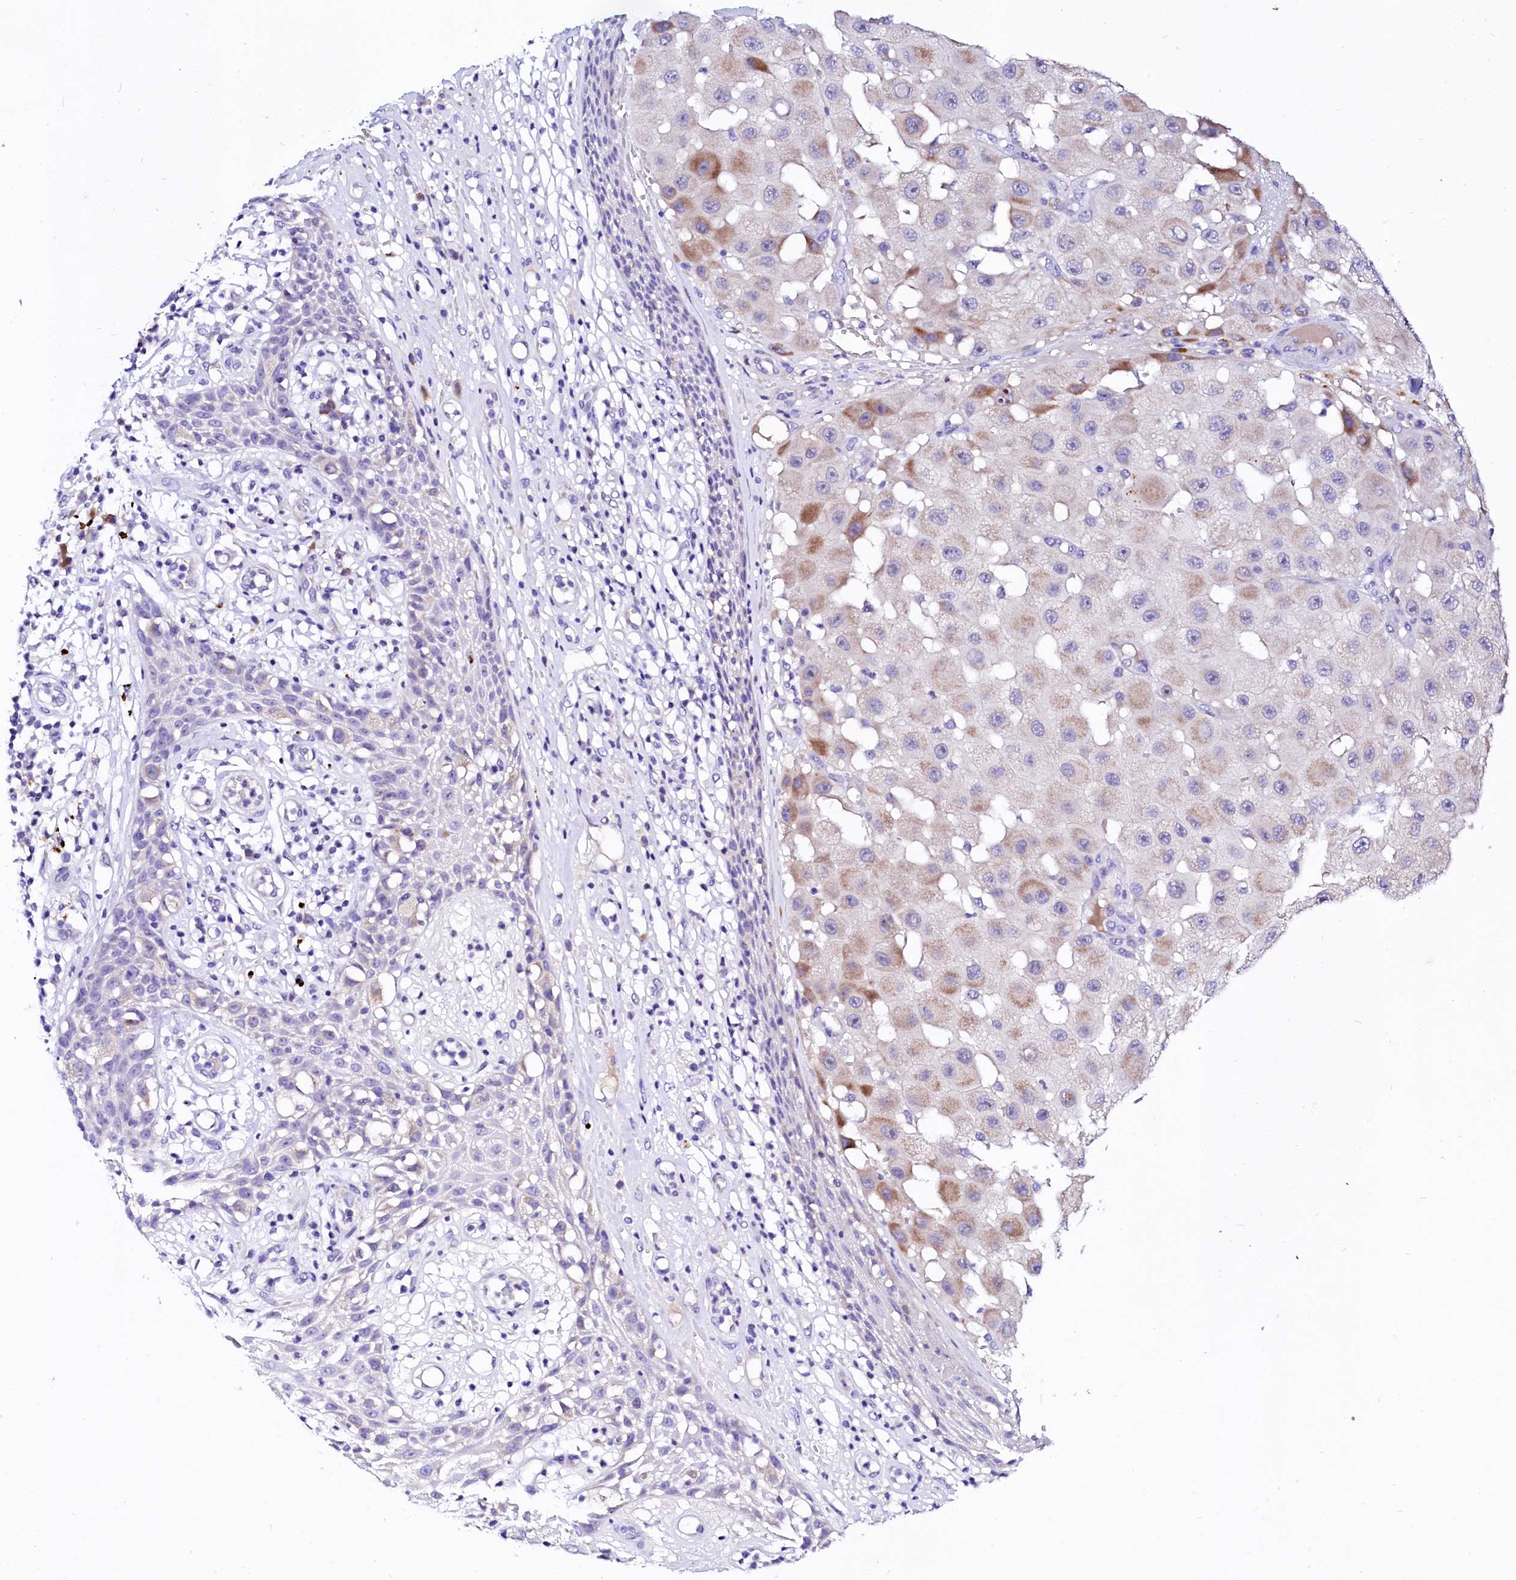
{"staining": {"intensity": "weak", "quantity": "<25%", "location": "cytoplasmic/membranous"}, "tissue": "melanoma", "cell_type": "Tumor cells", "image_type": "cancer", "snomed": [{"axis": "morphology", "description": "Malignant melanoma, NOS"}, {"axis": "topography", "description": "Skin"}], "caption": "This is an IHC micrograph of malignant melanoma. There is no positivity in tumor cells.", "gene": "BTBD16", "patient": {"sex": "female", "age": 81}}